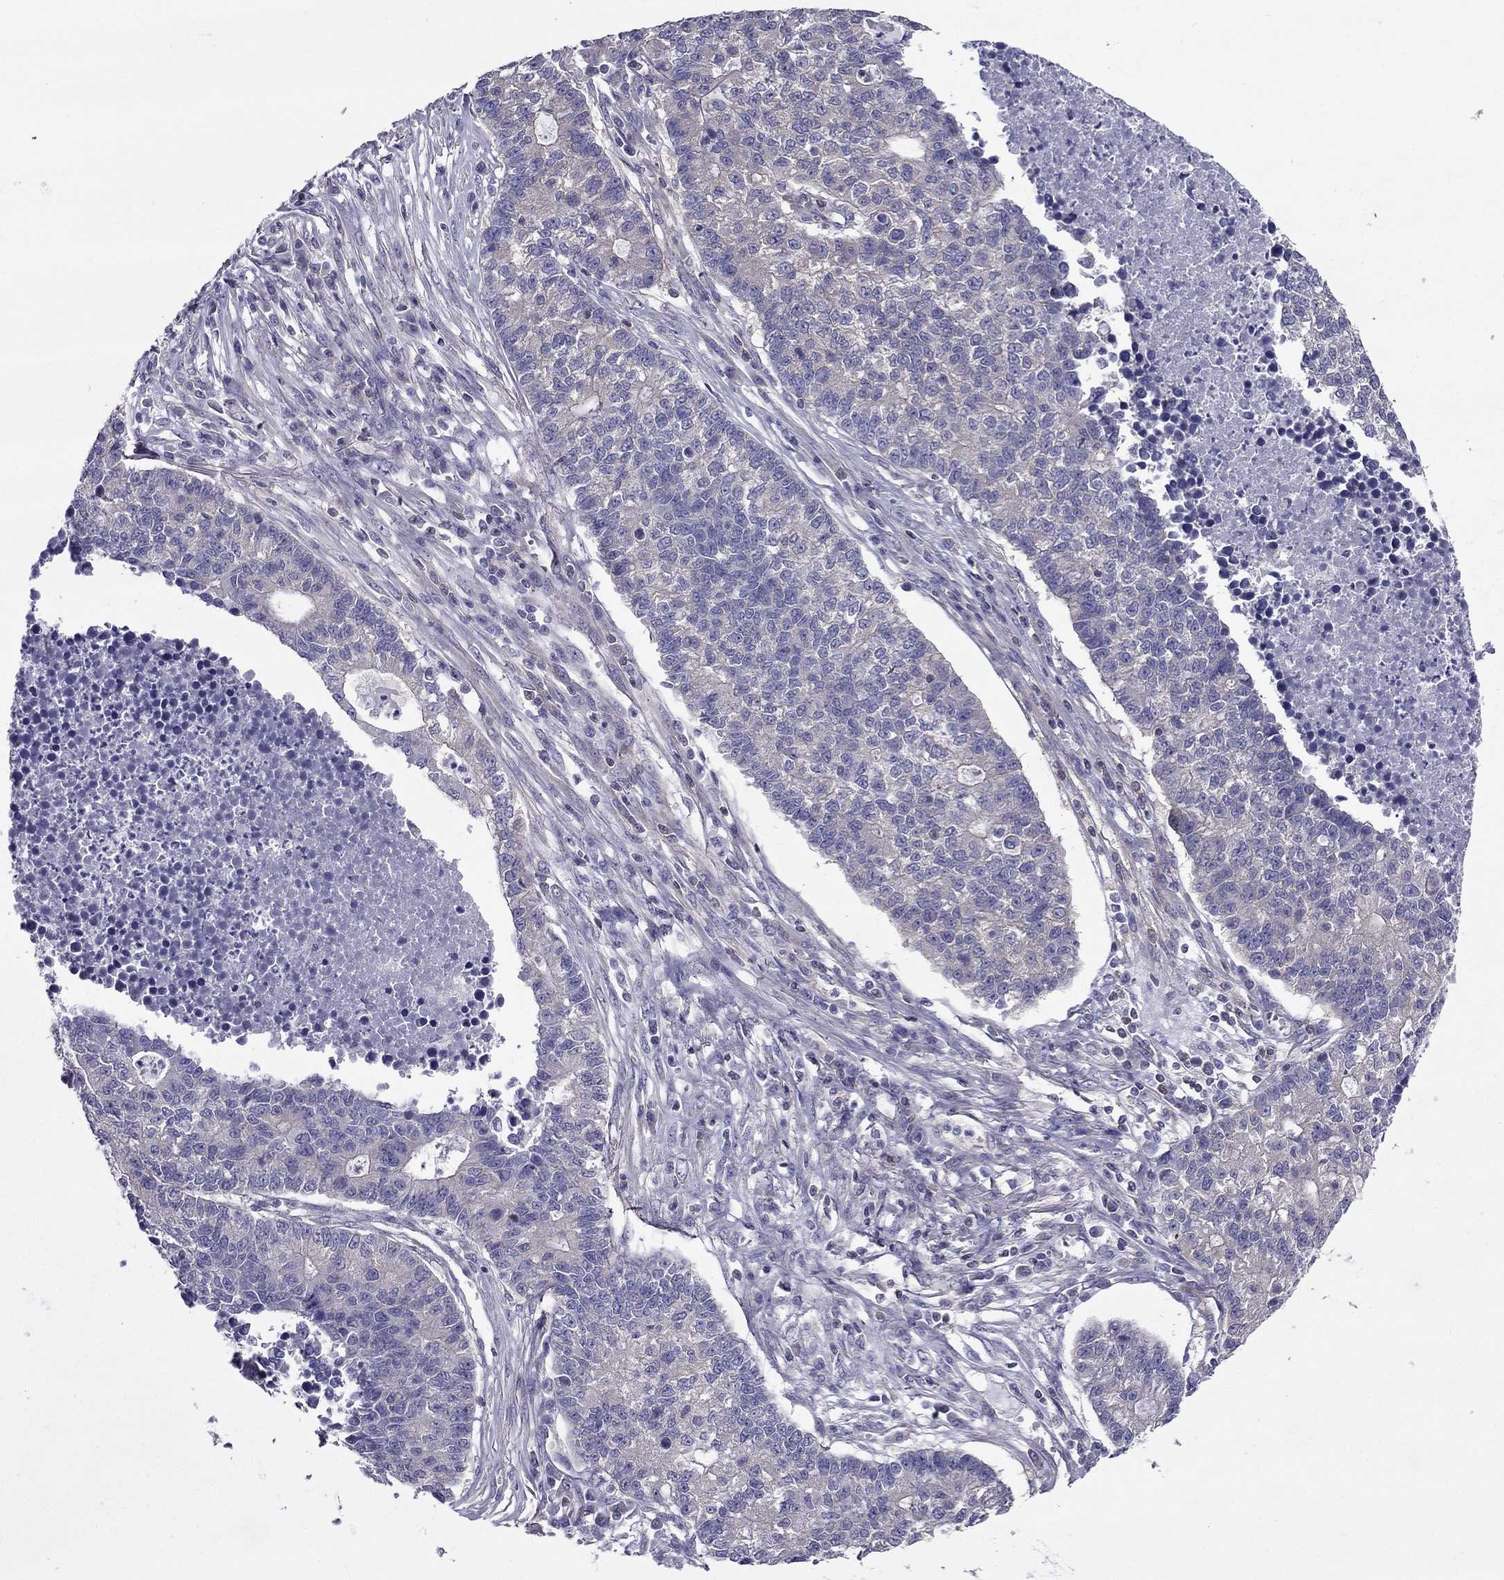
{"staining": {"intensity": "negative", "quantity": "none", "location": "none"}, "tissue": "lung cancer", "cell_type": "Tumor cells", "image_type": "cancer", "snomed": [{"axis": "morphology", "description": "Adenocarcinoma, NOS"}, {"axis": "topography", "description": "Lung"}], "caption": "A high-resolution image shows IHC staining of lung adenocarcinoma, which demonstrates no significant staining in tumor cells.", "gene": "AAK1", "patient": {"sex": "male", "age": 57}}